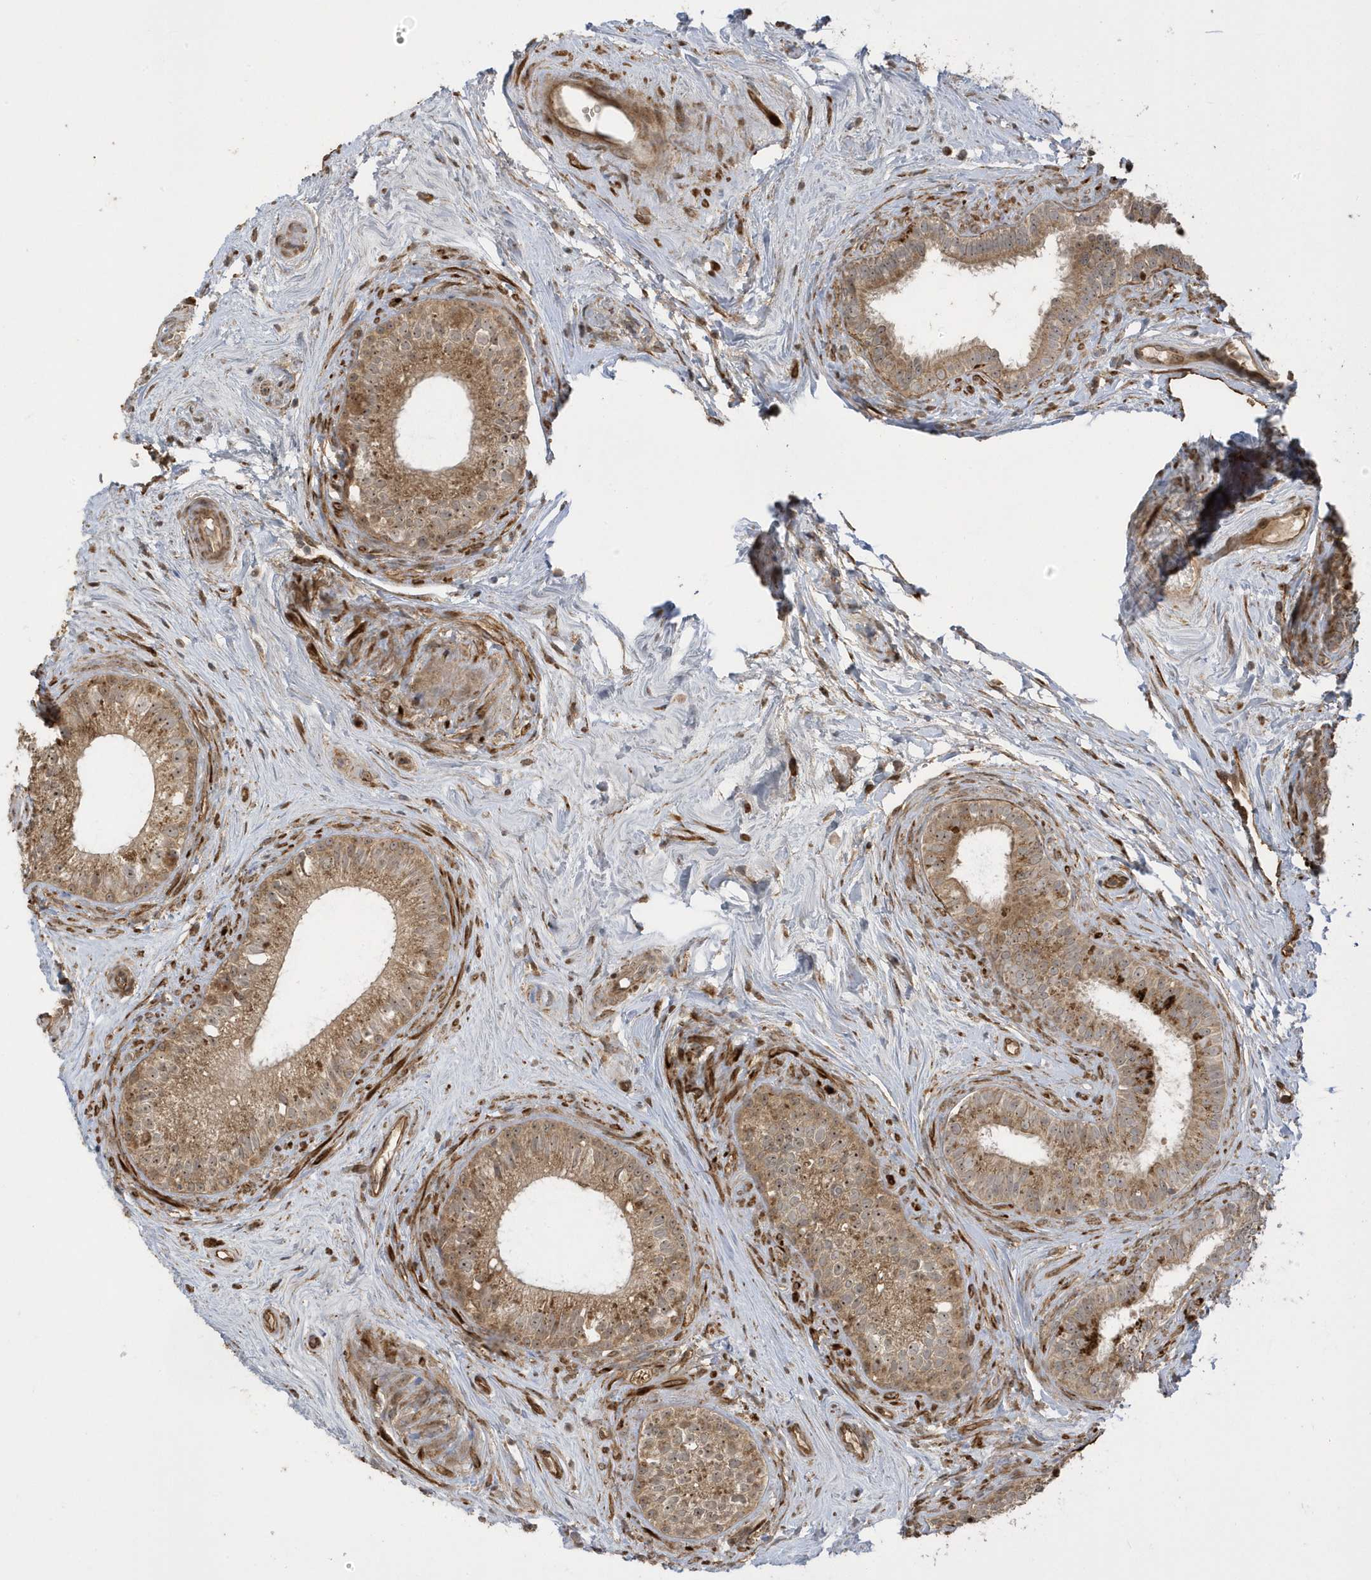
{"staining": {"intensity": "moderate", "quantity": ">75%", "location": "cytoplasmic/membranous"}, "tissue": "epididymis", "cell_type": "Glandular cells", "image_type": "normal", "snomed": [{"axis": "morphology", "description": "Normal tissue, NOS"}, {"axis": "topography", "description": "Epididymis"}], "caption": "Immunohistochemistry (IHC) (DAB (3,3'-diaminobenzidine)) staining of benign human epididymis displays moderate cytoplasmic/membranous protein staining in approximately >75% of glandular cells. The staining was performed using DAB (3,3'-diaminobenzidine), with brown indicating positive protein expression. Nuclei are stained blue with hematoxylin.", "gene": "ECM2", "patient": {"sex": "male", "age": 71}}